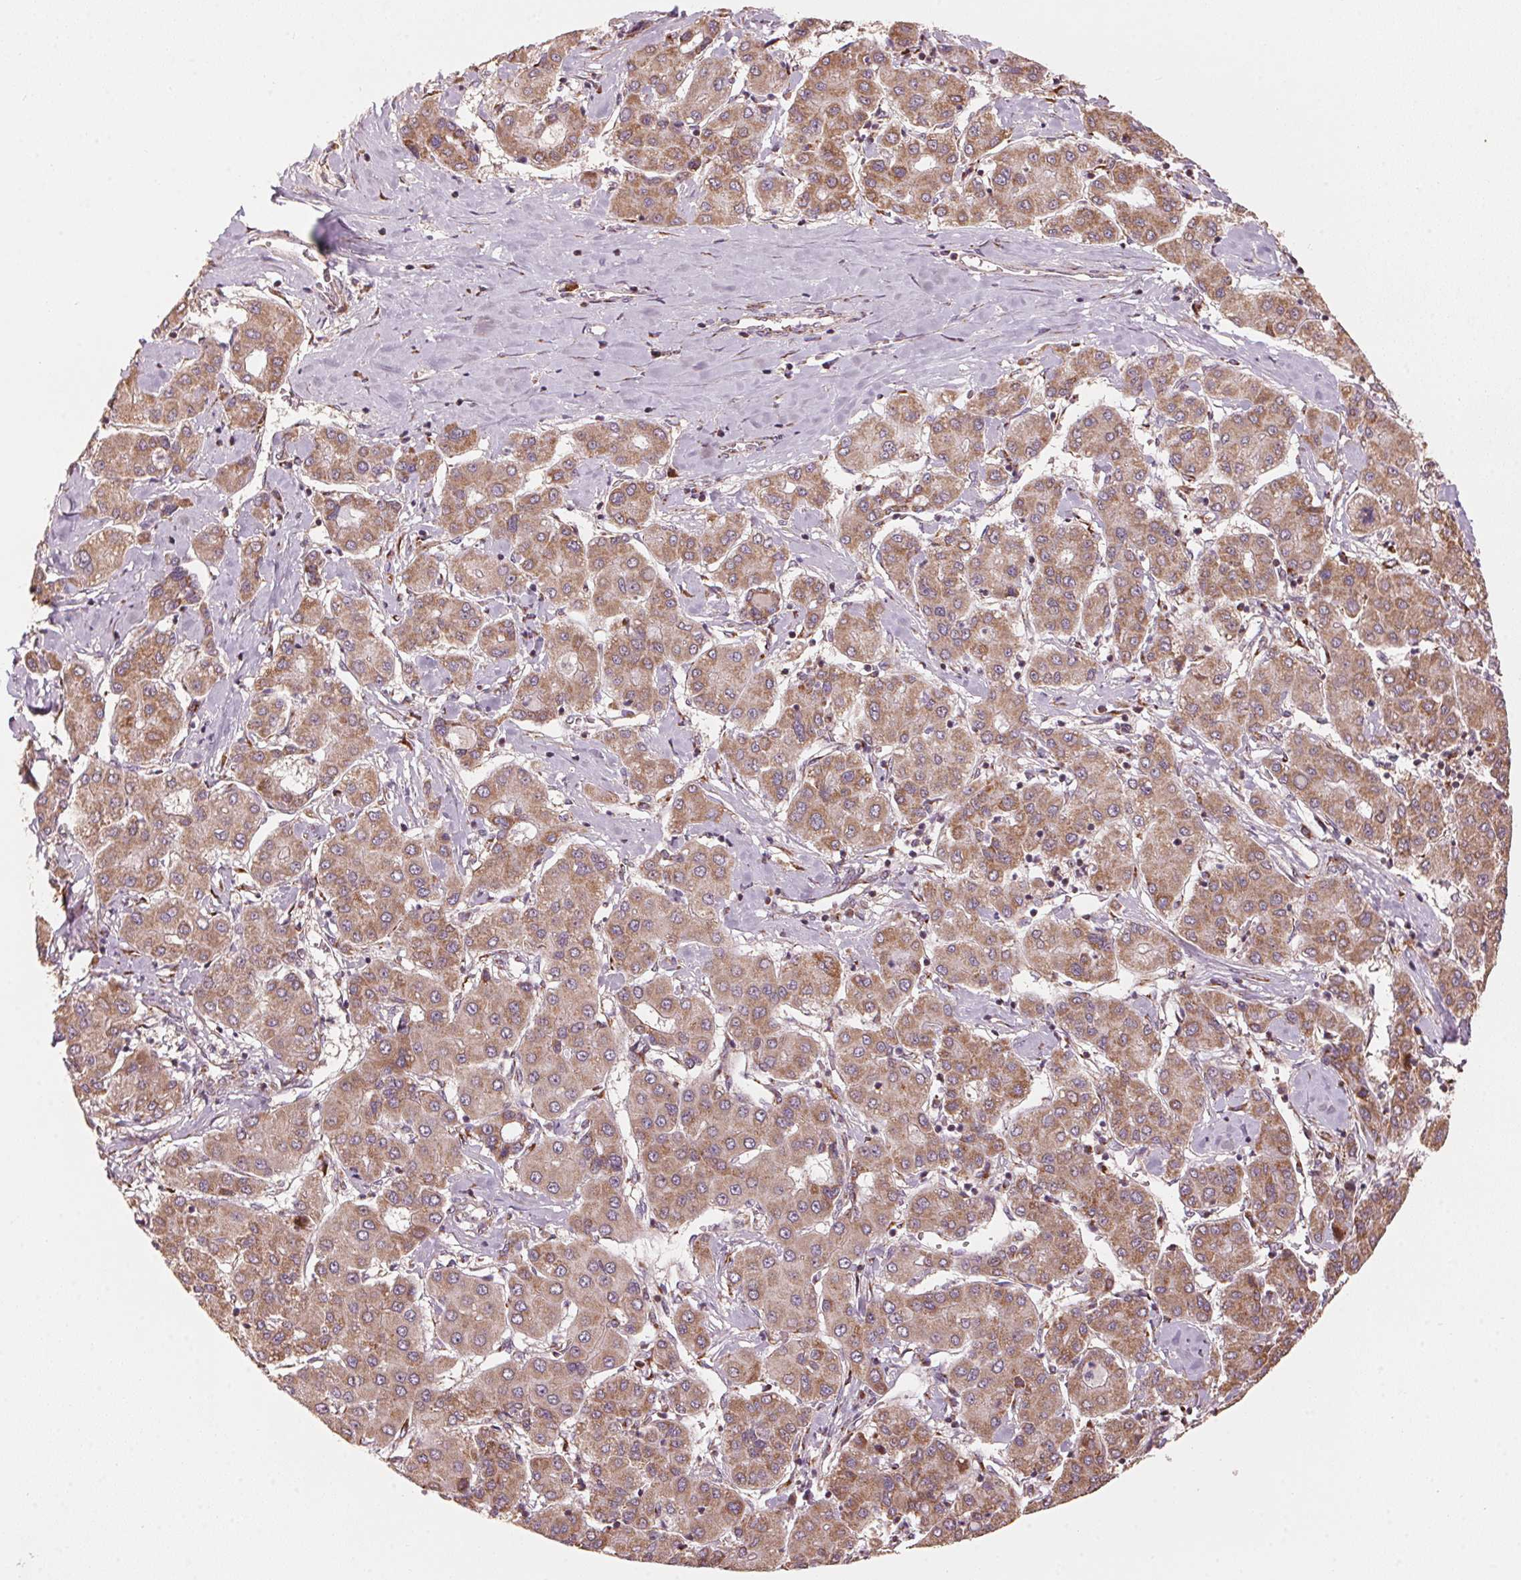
{"staining": {"intensity": "moderate", "quantity": ">75%", "location": "cytoplasmic/membranous"}, "tissue": "liver cancer", "cell_type": "Tumor cells", "image_type": "cancer", "snomed": [{"axis": "morphology", "description": "Carcinoma, Hepatocellular, NOS"}, {"axis": "topography", "description": "Liver"}], "caption": "Human liver cancer (hepatocellular carcinoma) stained with a protein marker displays moderate staining in tumor cells.", "gene": "TOMM70", "patient": {"sex": "male", "age": 65}}